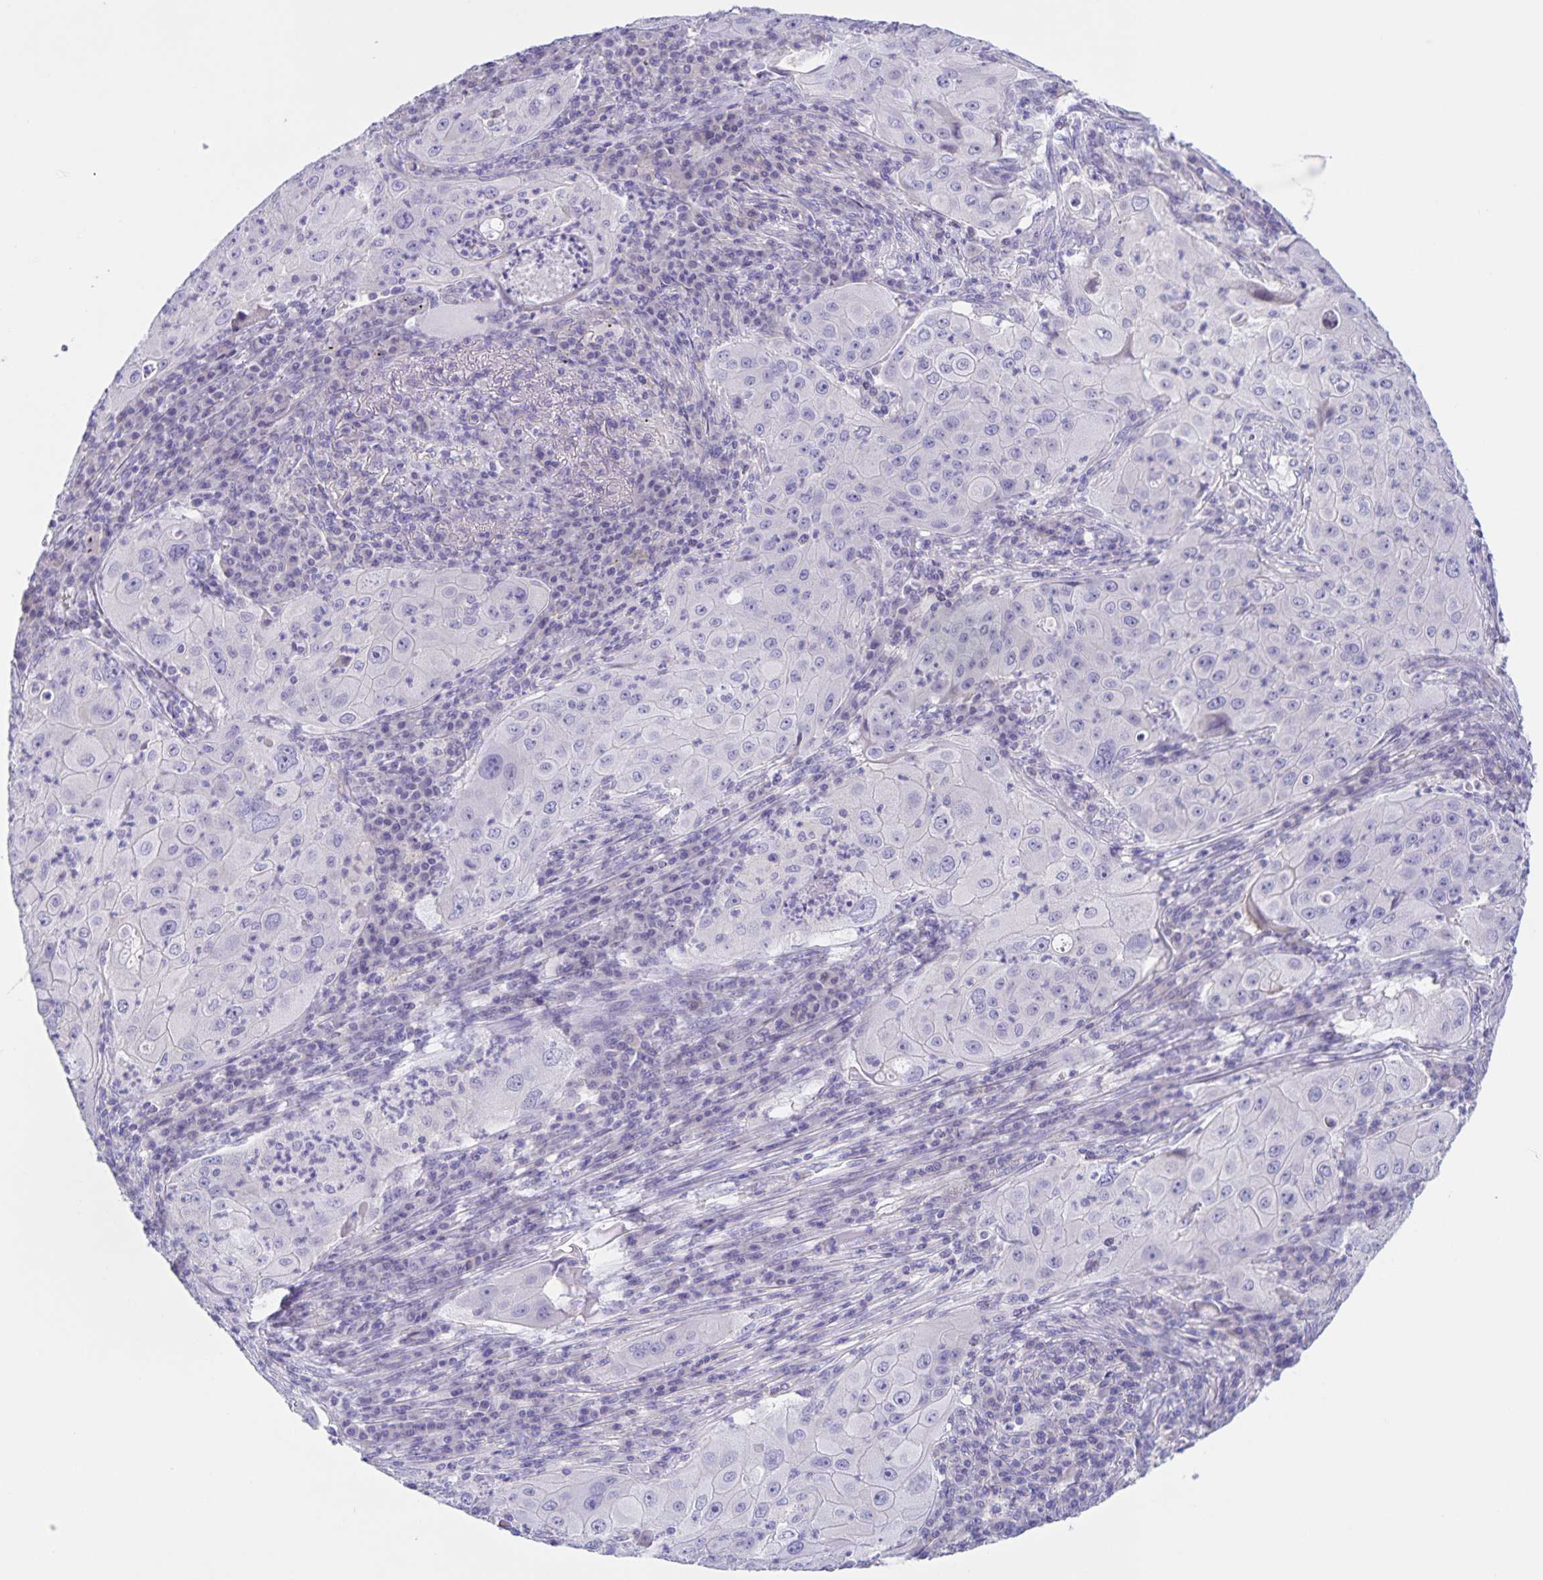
{"staining": {"intensity": "negative", "quantity": "none", "location": "none"}, "tissue": "lung cancer", "cell_type": "Tumor cells", "image_type": "cancer", "snomed": [{"axis": "morphology", "description": "Squamous cell carcinoma, NOS"}, {"axis": "topography", "description": "Lung"}], "caption": "Protein analysis of lung squamous cell carcinoma displays no significant expression in tumor cells.", "gene": "DMGDH", "patient": {"sex": "female", "age": 59}}